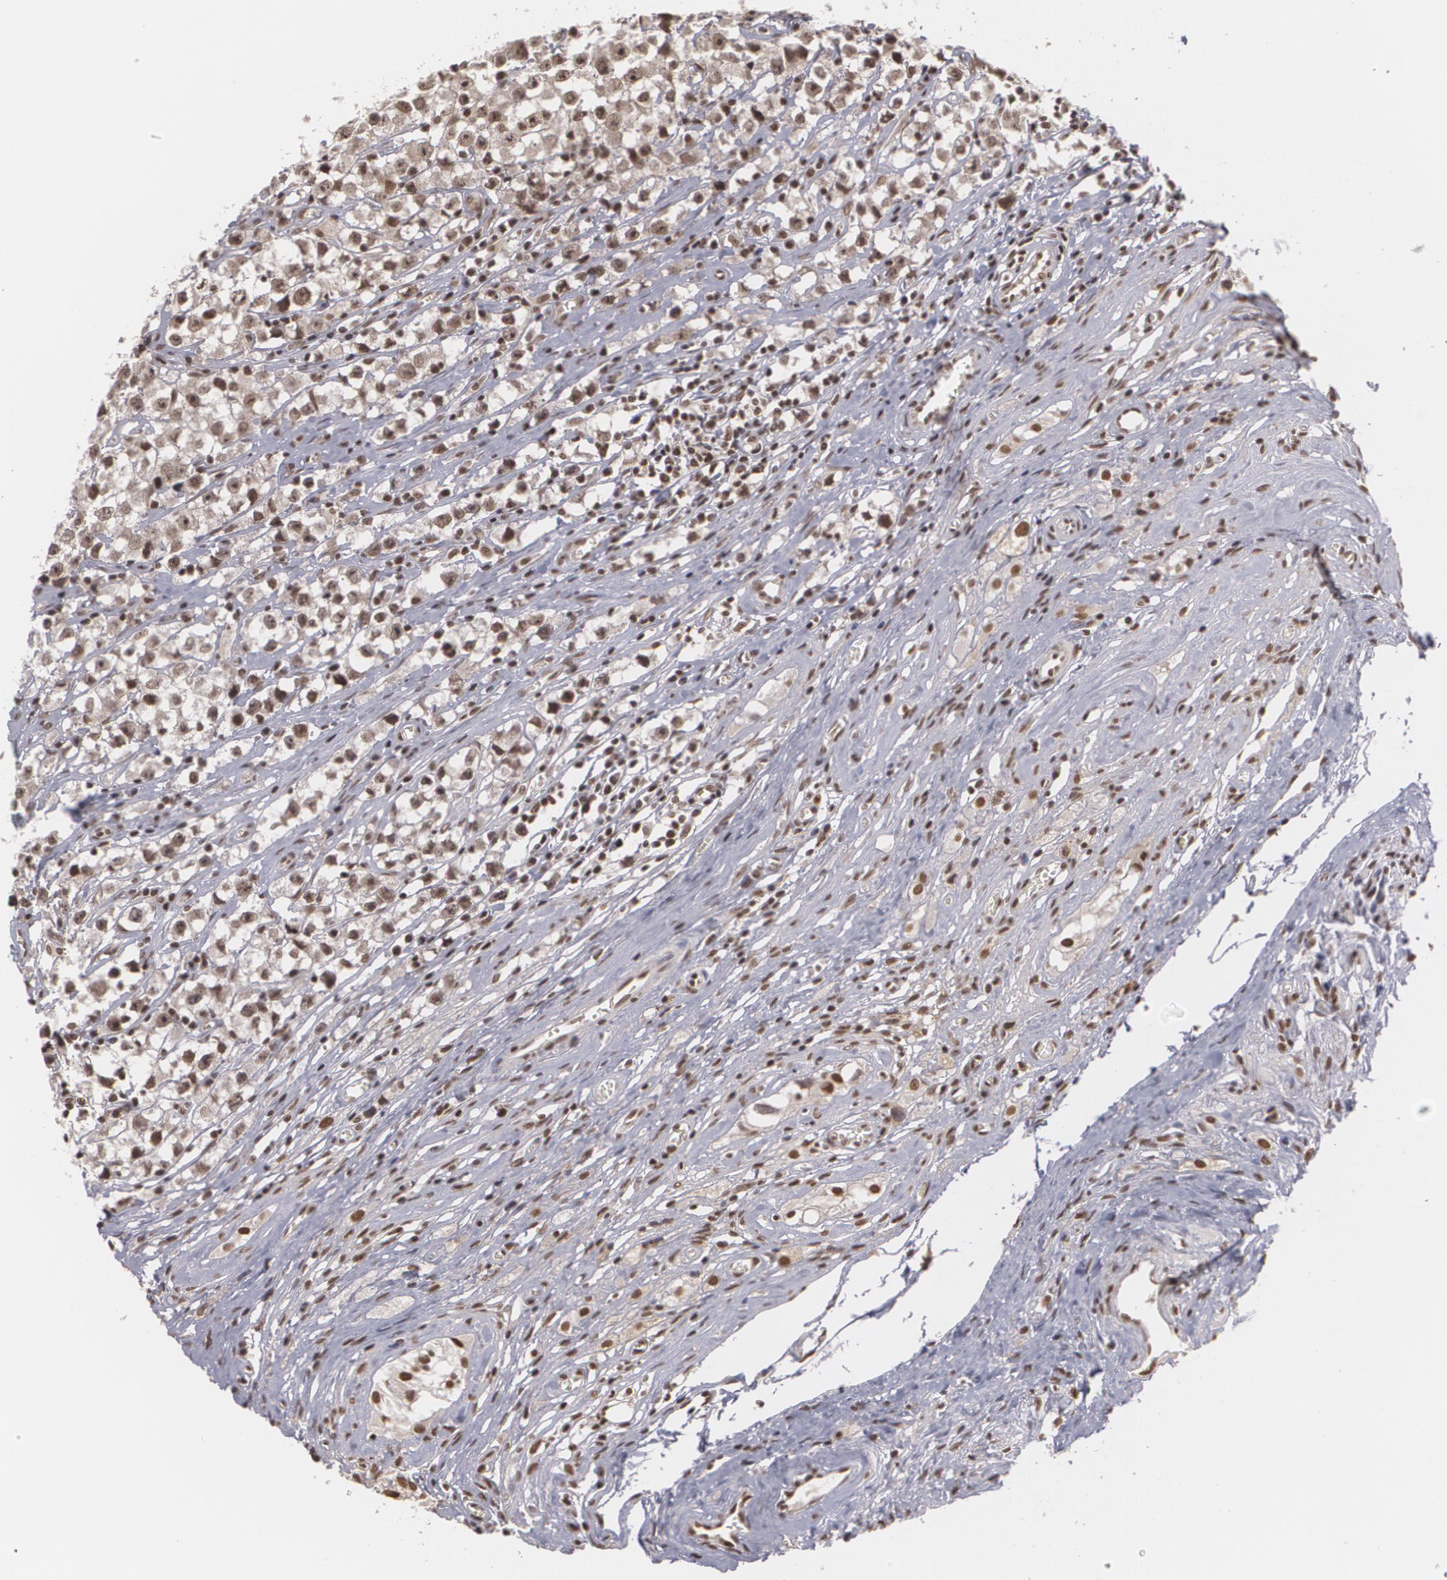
{"staining": {"intensity": "strong", "quantity": ">75%", "location": "cytoplasmic/membranous,nuclear"}, "tissue": "testis cancer", "cell_type": "Tumor cells", "image_type": "cancer", "snomed": [{"axis": "morphology", "description": "Seminoma, NOS"}, {"axis": "topography", "description": "Testis"}], "caption": "Protein analysis of testis cancer tissue exhibits strong cytoplasmic/membranous and nuclear staining in approximately >75% of tumor cells.", "gene": "RXRB", "patient": {"sex": "male", "age": 35}}